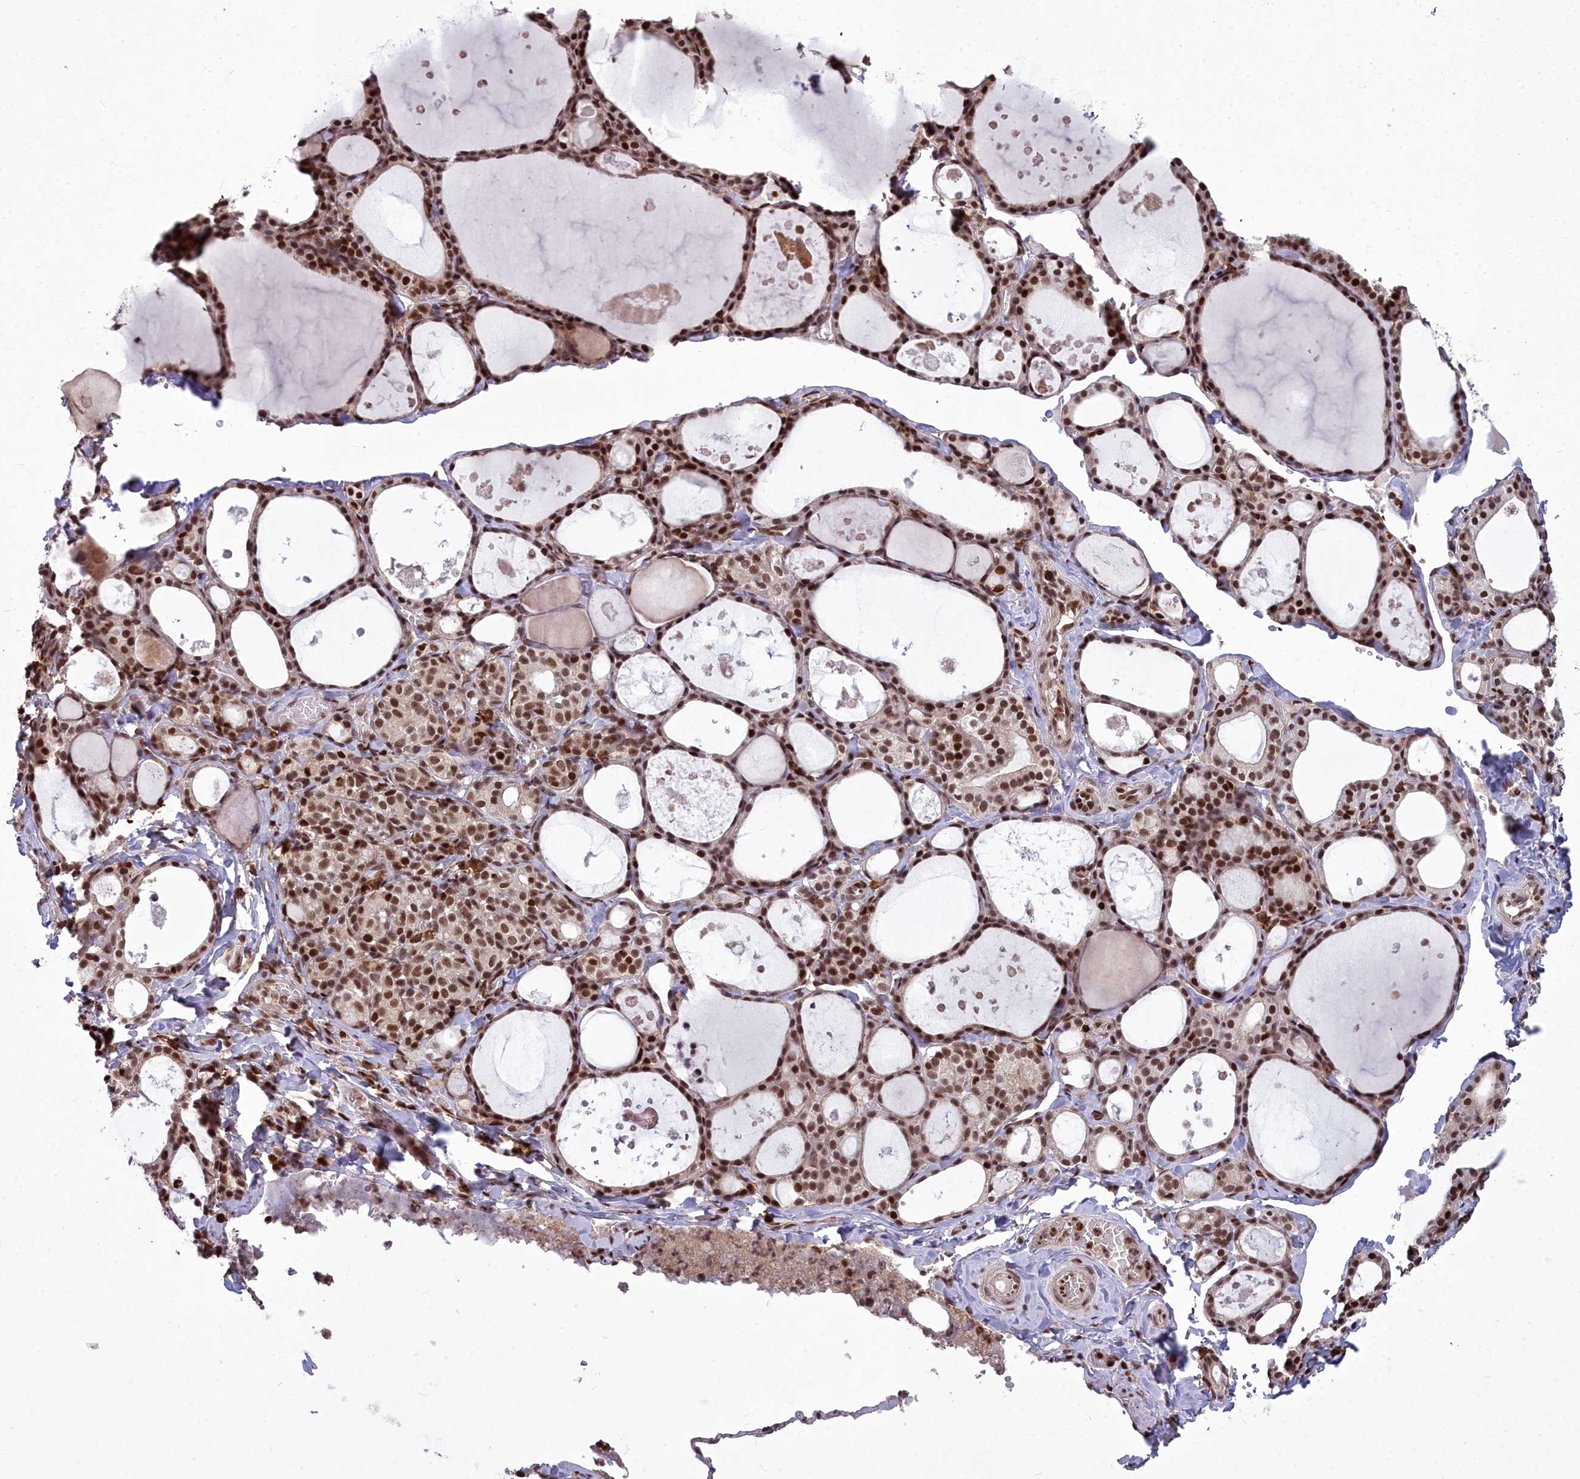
{"staining": {"intensity": "strong", "quantity": ">75%", "location": "nuclear"}, "tissue": "thyroid gland", "cell_type": "Glandular cells", "image_type": "normal", "snomed": [{"axis": "morphology", "description": "Normal tissue, NOS"}, {"axis": "topography", "description": "Thyroid gland"}], "caption": "Thyroid gland stained for a protein (brown) shows strong nuclear positive staining in approximately >75% of glandular cells.", "gene": "GMEB1", "patient": {"sex": "male", "age": 56}}